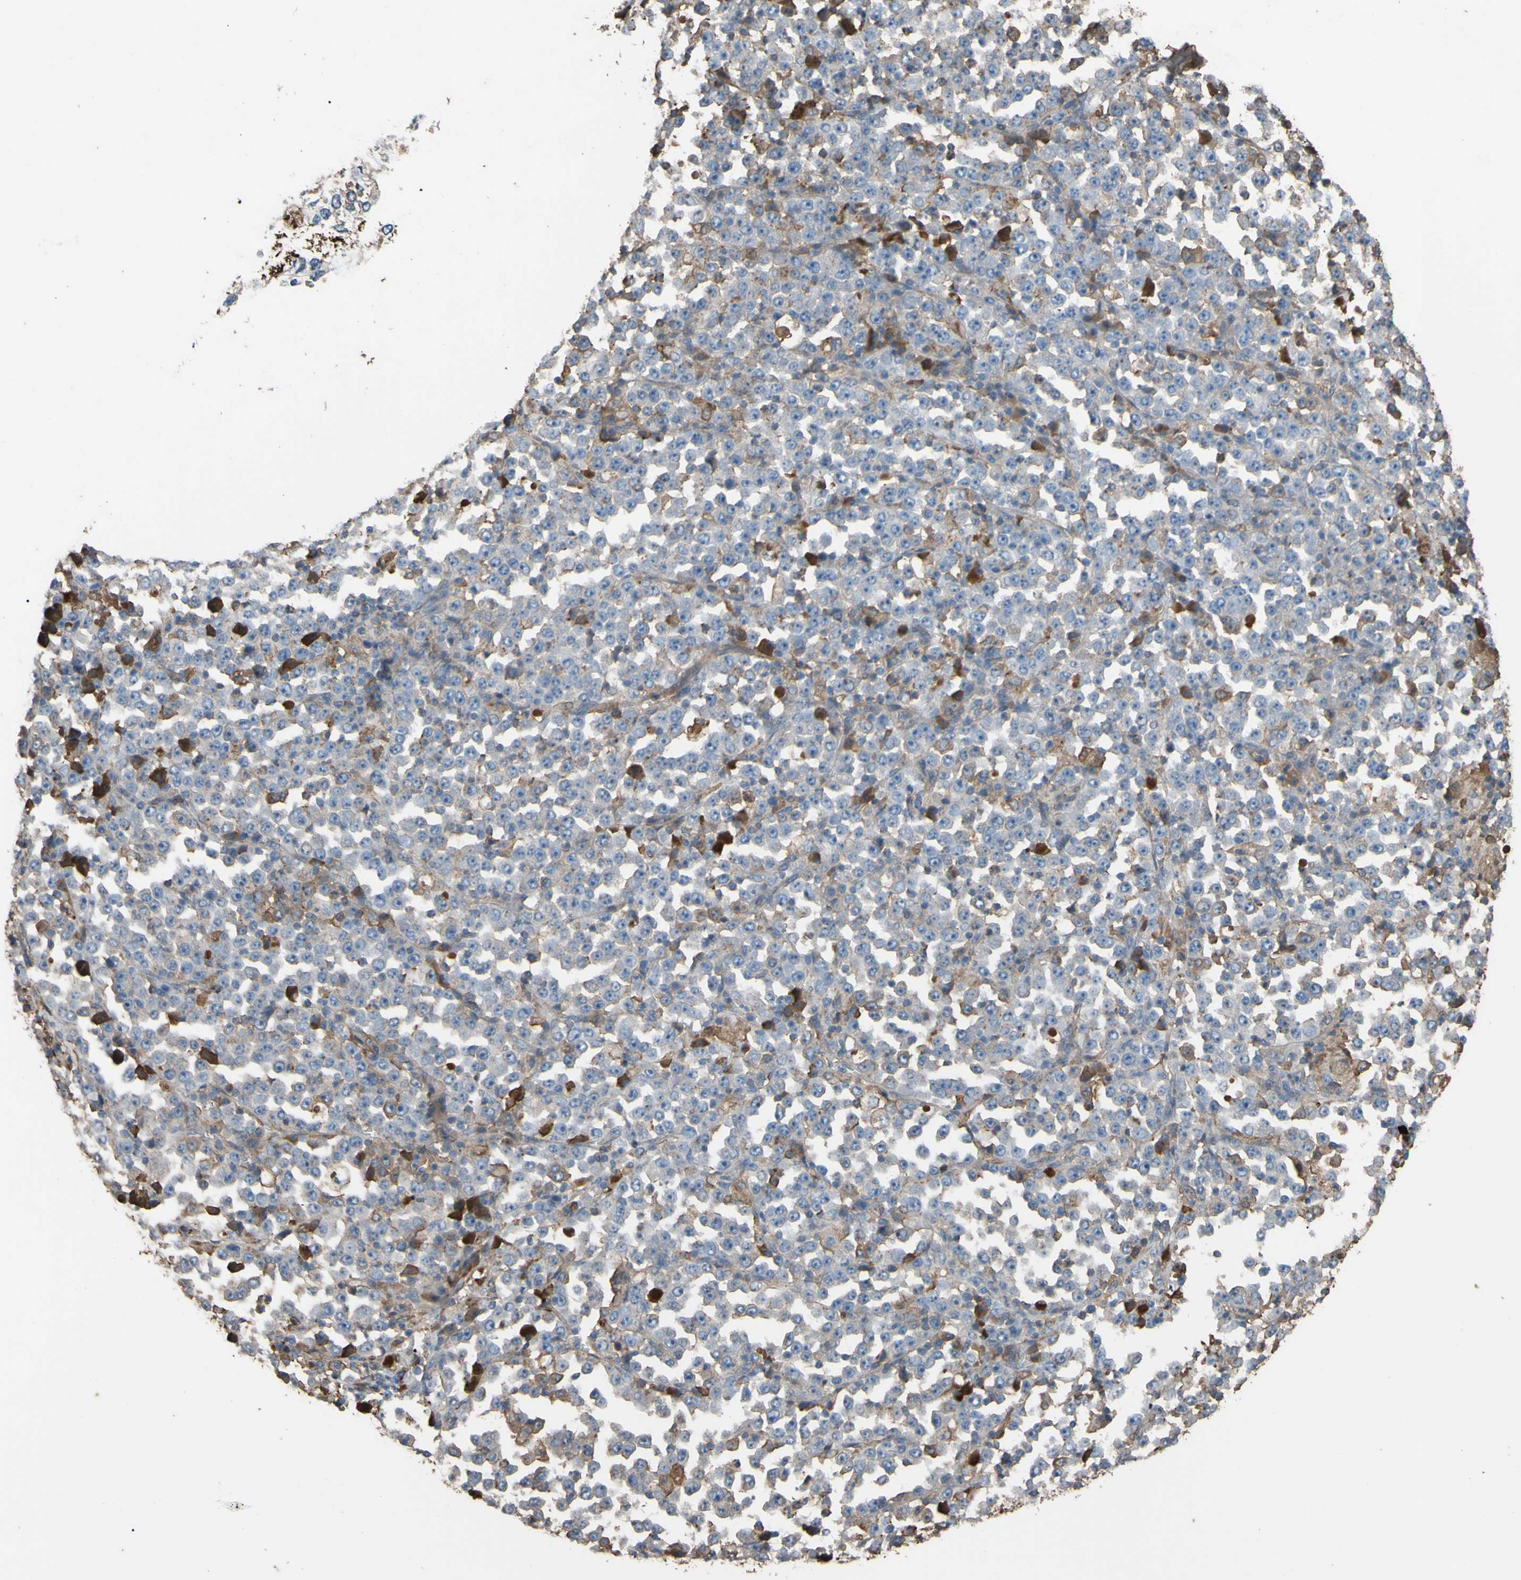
{"staining": {"intensity": "moderate", "quantity": "<25%", "location": "cytoplasmic/membranous"}, "tissue": "stomach cancer", "cell_type": "Tumor cells", "image_type": "cancer", "snomed": [{"axis": "morphology", "description": "Normal tissue, NOS"}, {"axis": "morphology", "description": "Adenocarcinoma, NOS"}, {"axis": "topography", "description": "Stomach, upper"}, {"axis": "topography", "description": "Stomach"}], "caption": "A photomicrograph of human stomach cancer stained for a protein reveals moderate cytoplasmic/membranous brown staining in tumor cells.", "gene": "PTGDS", "patient": {"sex": "male", "age": 59}}